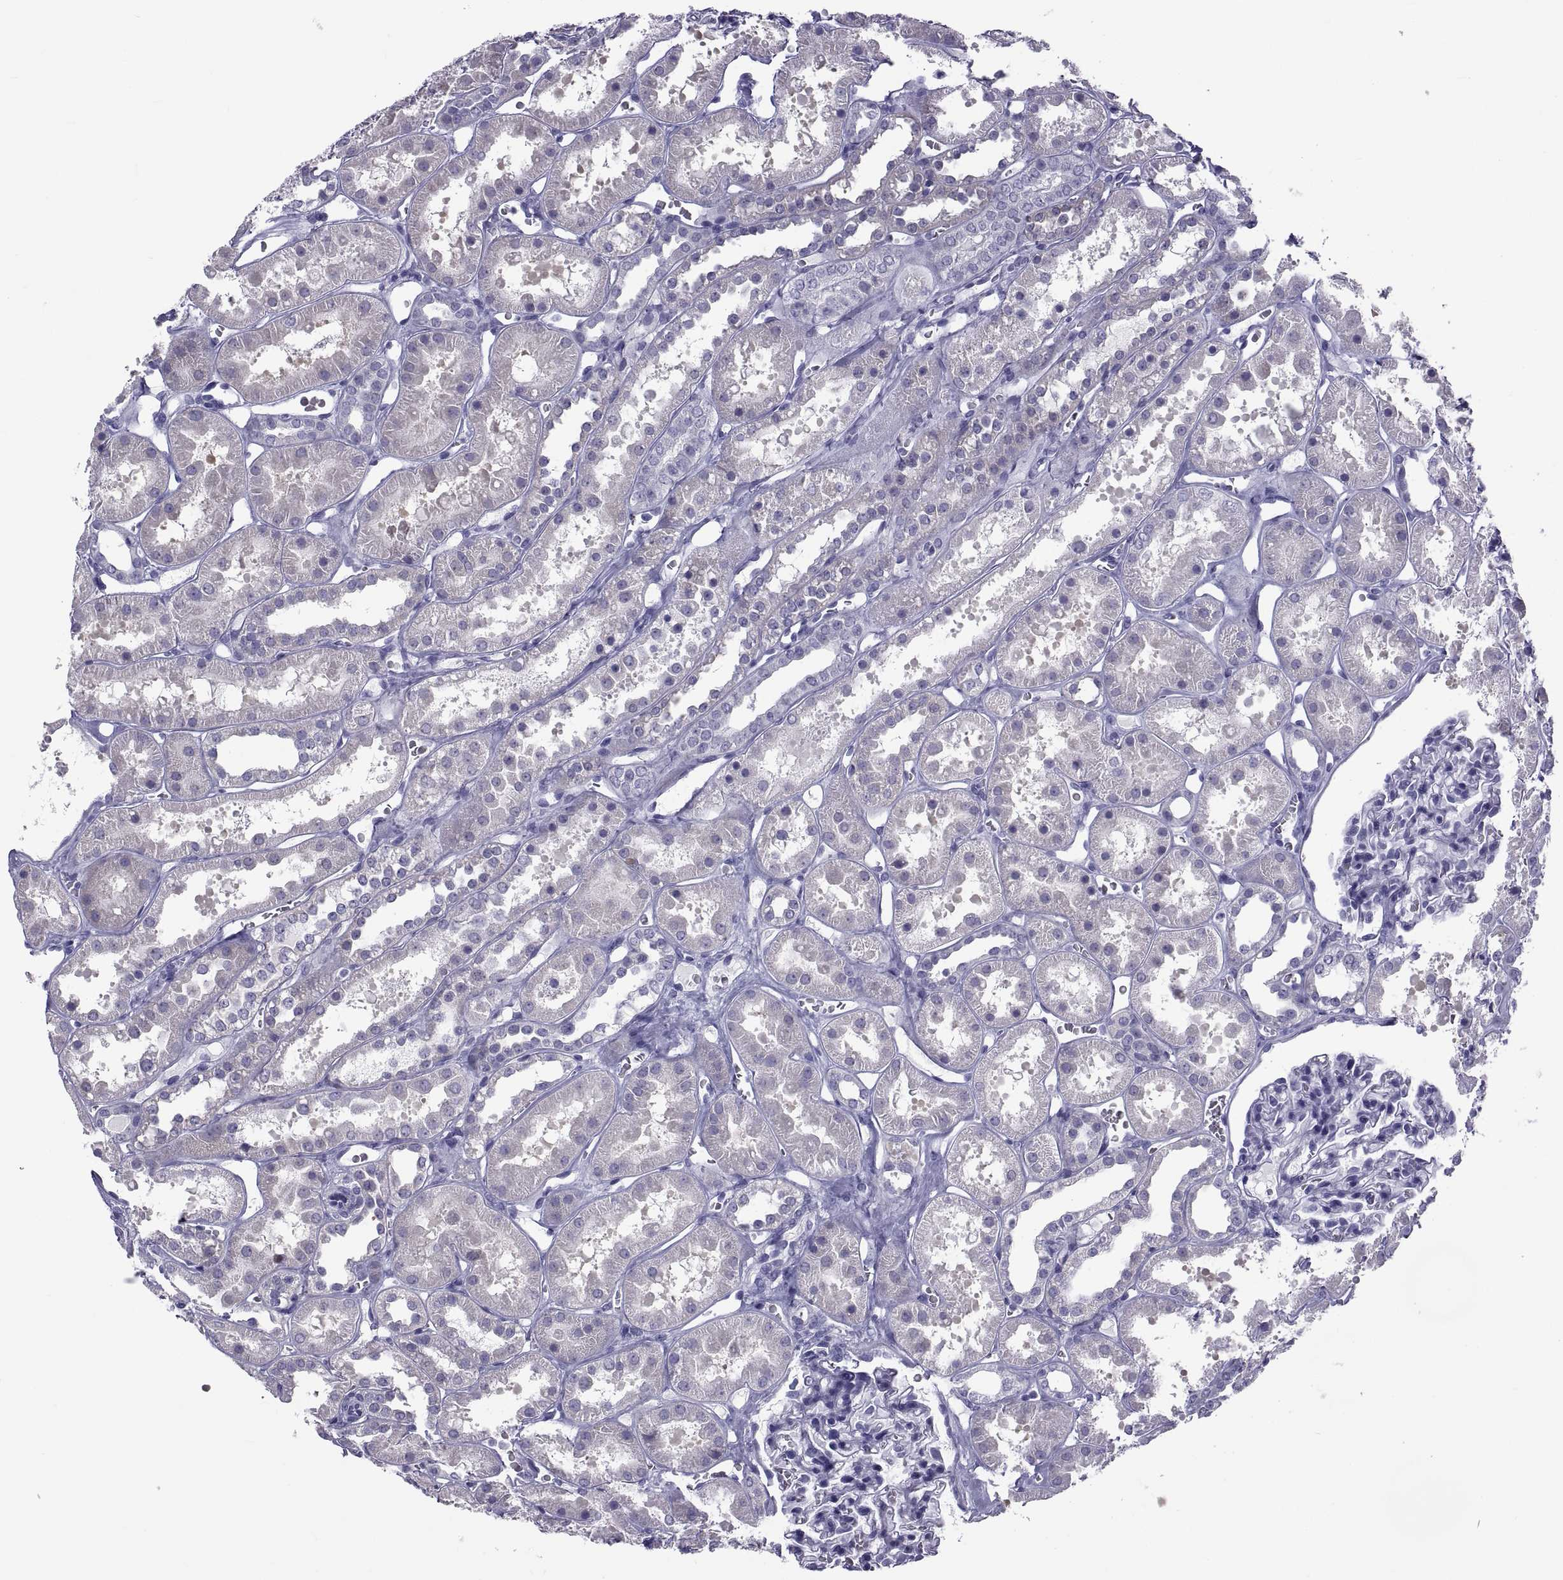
{"staining": {"intensity": "negative", "quantity": "none", "location": "none"}, "tissue": "kidney", "cell_type": "Cells in glomeruli", "image_type": "normal", "snomed": [{"axis": "morphology", "description": "Normal tissue, NOS"}, {"axis": "topography", "description": "Kidney"}], "caption": "A high-resolution micrograph shows IHC staining of normal kidney, which displays no significant positivity in cells in glomeruli.", "gene": "NPTX2", "patient": {"sex": "female", "age": 41}}